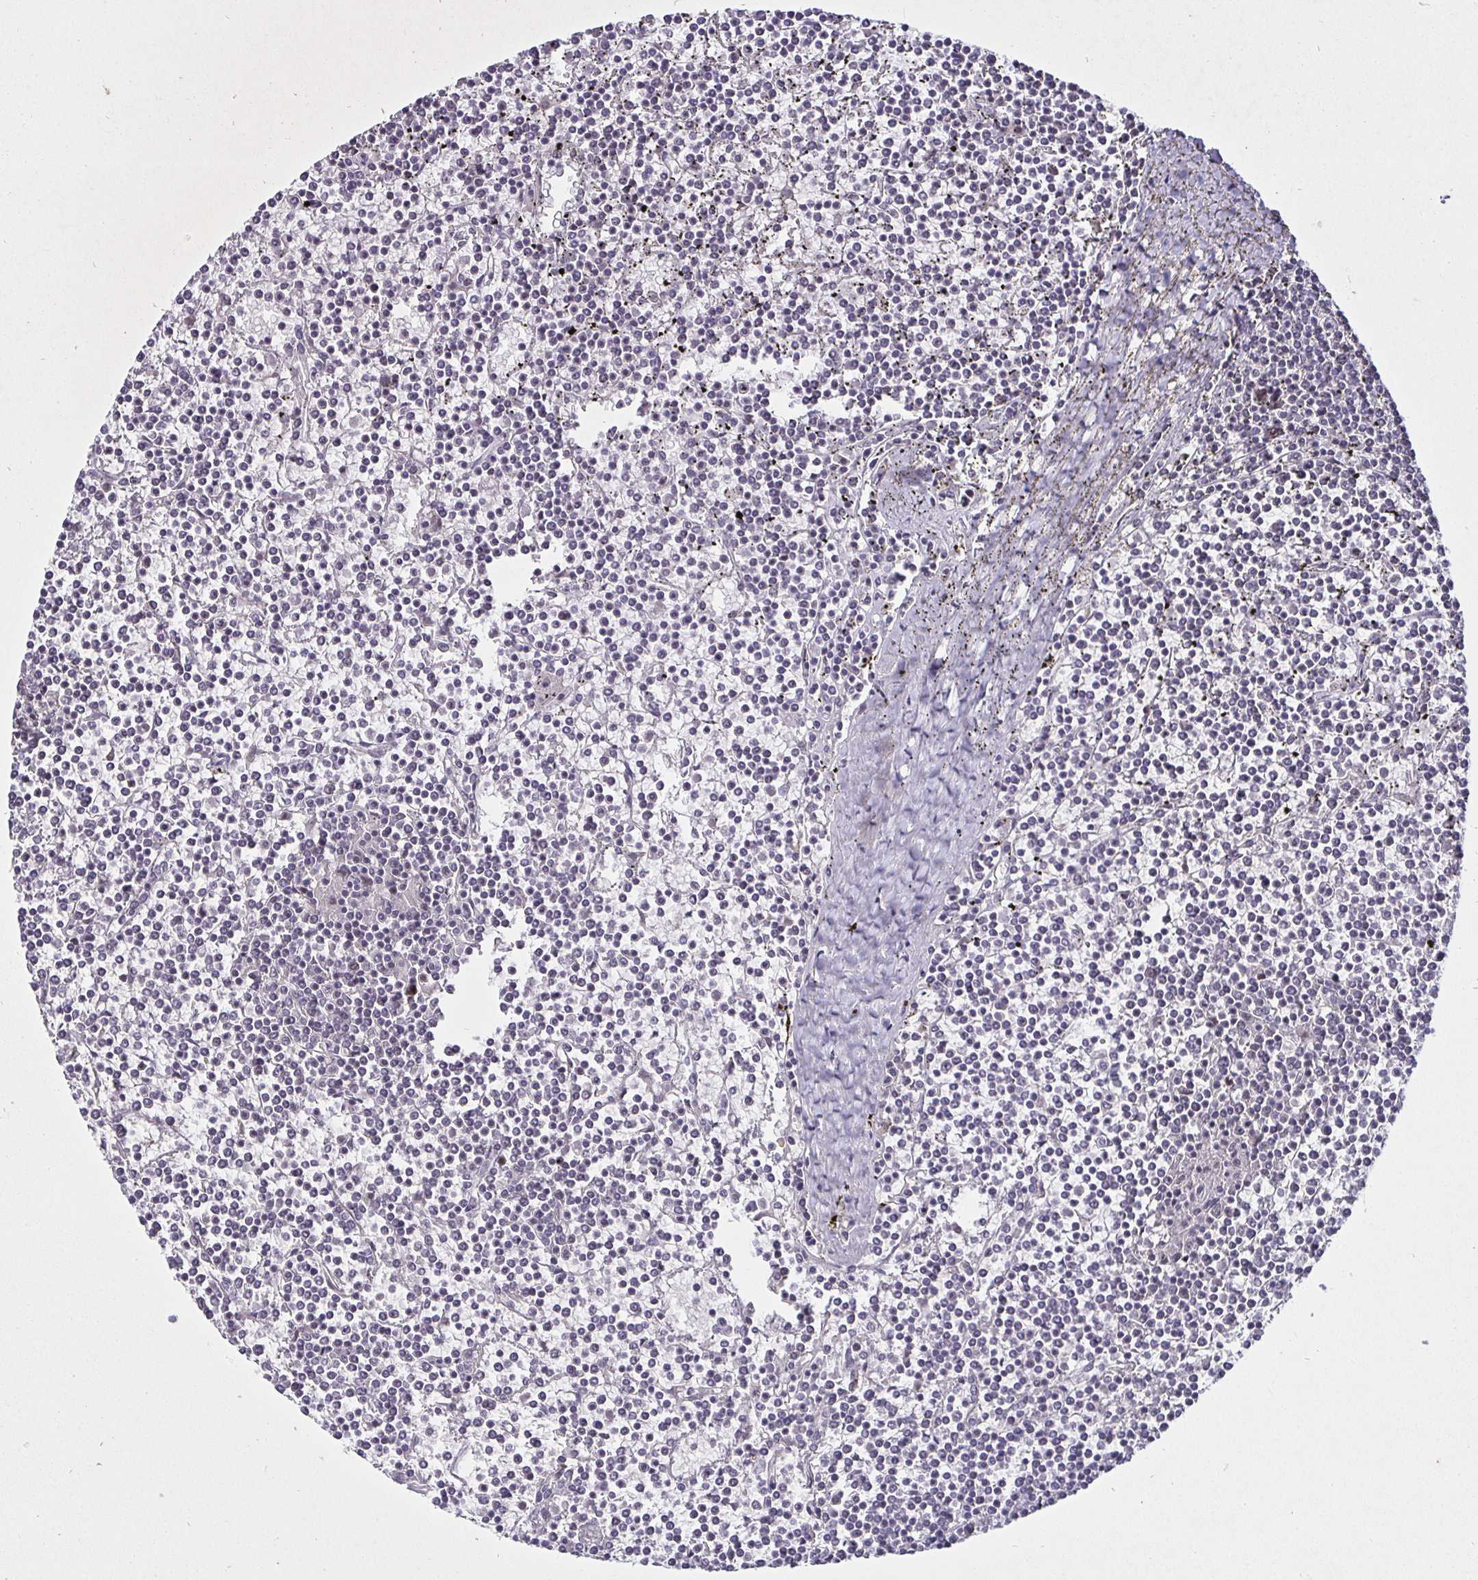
{"staining": {"intensity": "negative", "quantity": "none", "location": "none"}, "tissue": "lymphoma", "cell_type": "Tumor cells", "image_type": "cancer", "snomed": [{"axis": "morphology", "description": "Malignant lymphoma, non-Hodgkin's type, Low grade"}, {"axis": "topography", "description": "Spleen"}], "caption": "Immunohistochemistry photomicrograph of neoplastic tissue: human lymphoma stained with DAB demonstrates no significant protein positivity in tumor cells.", "gene": "MLH1", "patient": {"sex": "female", "age": 19}}